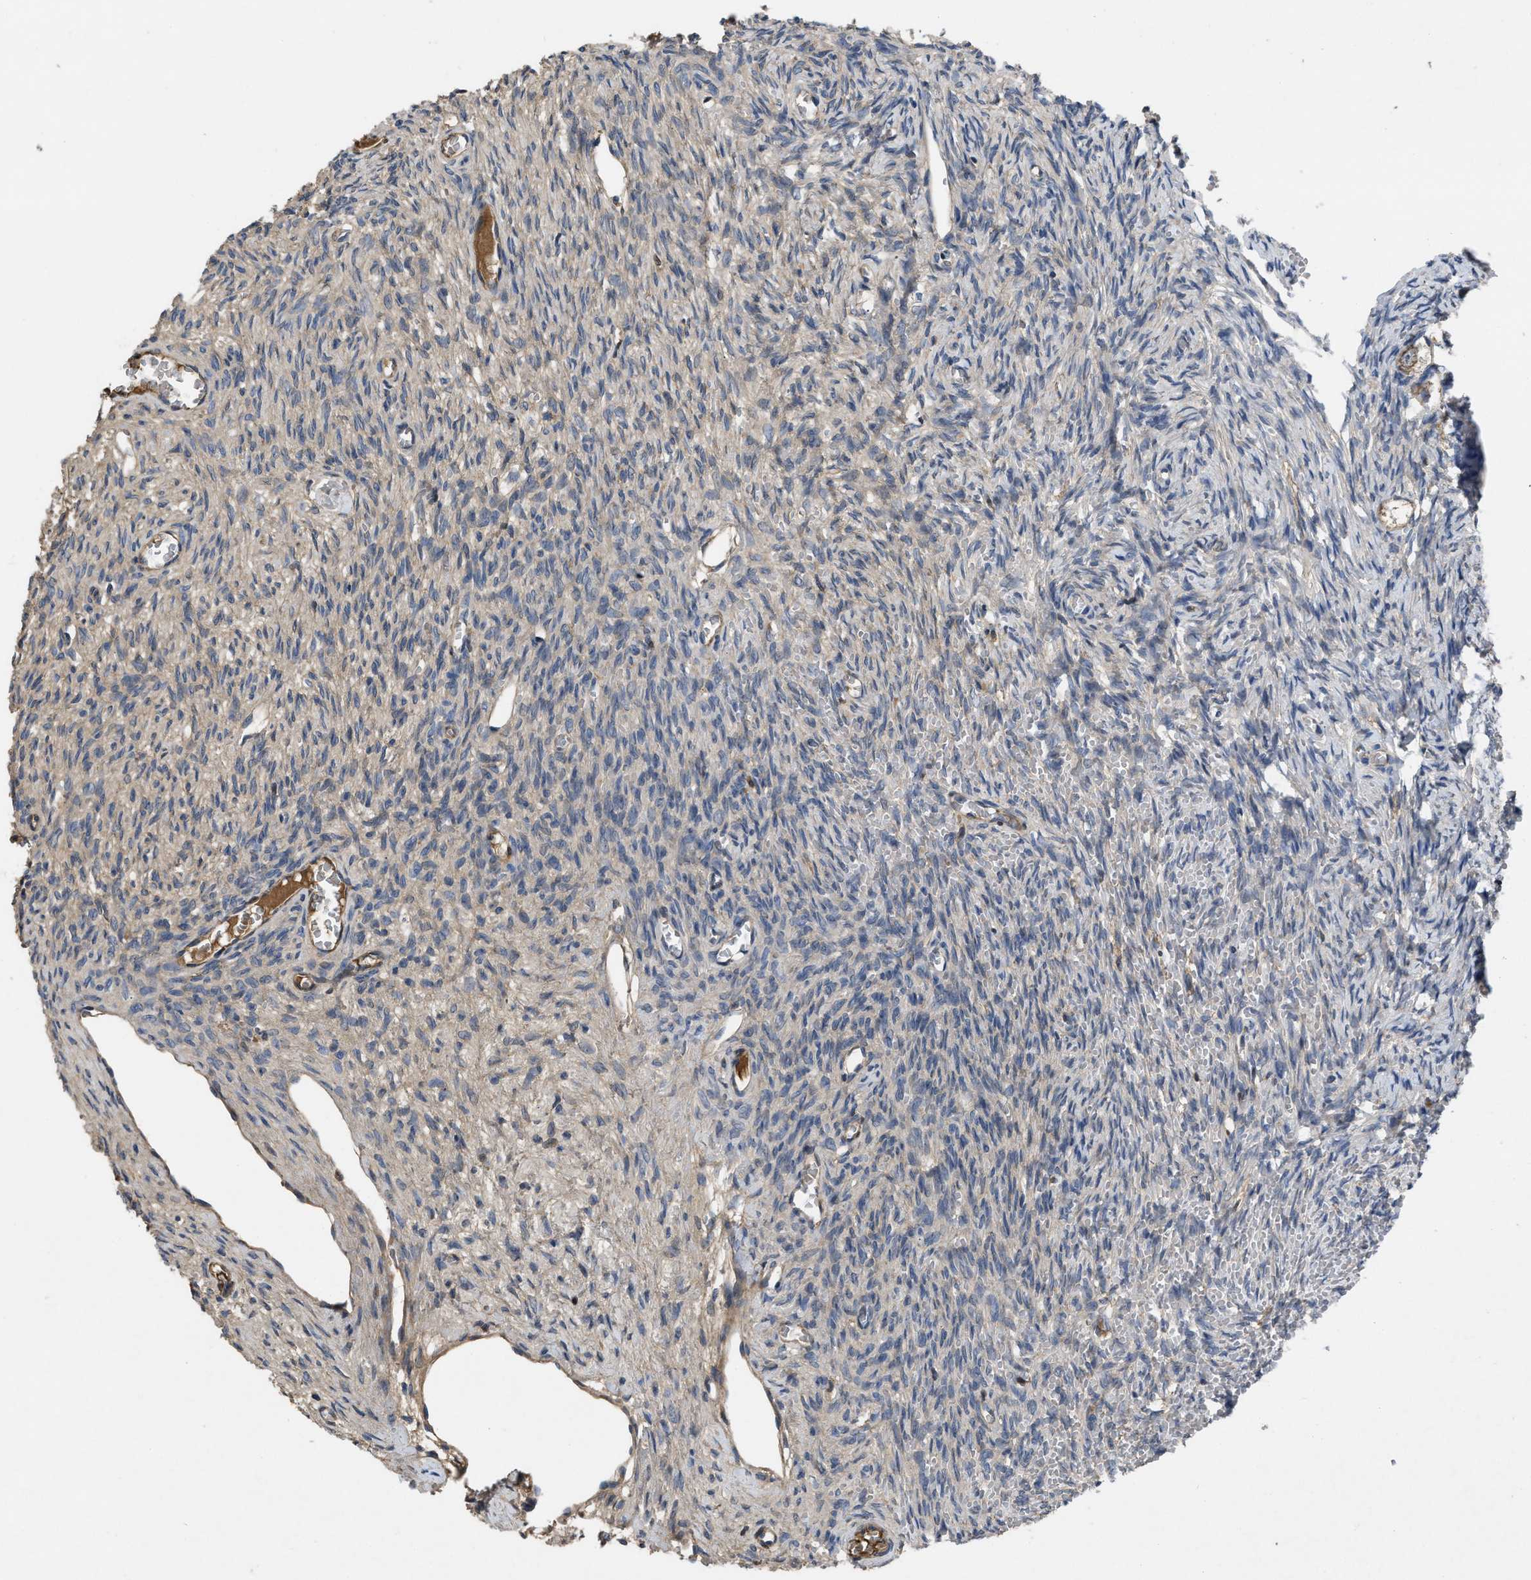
{"staining": {"intensity": "weak", "quantity": "<25%", "location": "cytoplasmic/membranous"}, "tissue": "ovary", "cell_type": "Ovarian stroma cells", "image_type": "normal", "snomed": [{"axis": "morphology", "description": "Normal tissue, NOS"}, {"axis": "topography", "description": "Ovary"}], "caption": "Image shows no protein positivity in ovarian stroma cells of normal ovary. The staining is performed using DAB brown chromogen with nuclei counter-stained in using hematoxylin.", "gene": "VPS4A", "patient": {"sex": "female", "age": 27}}